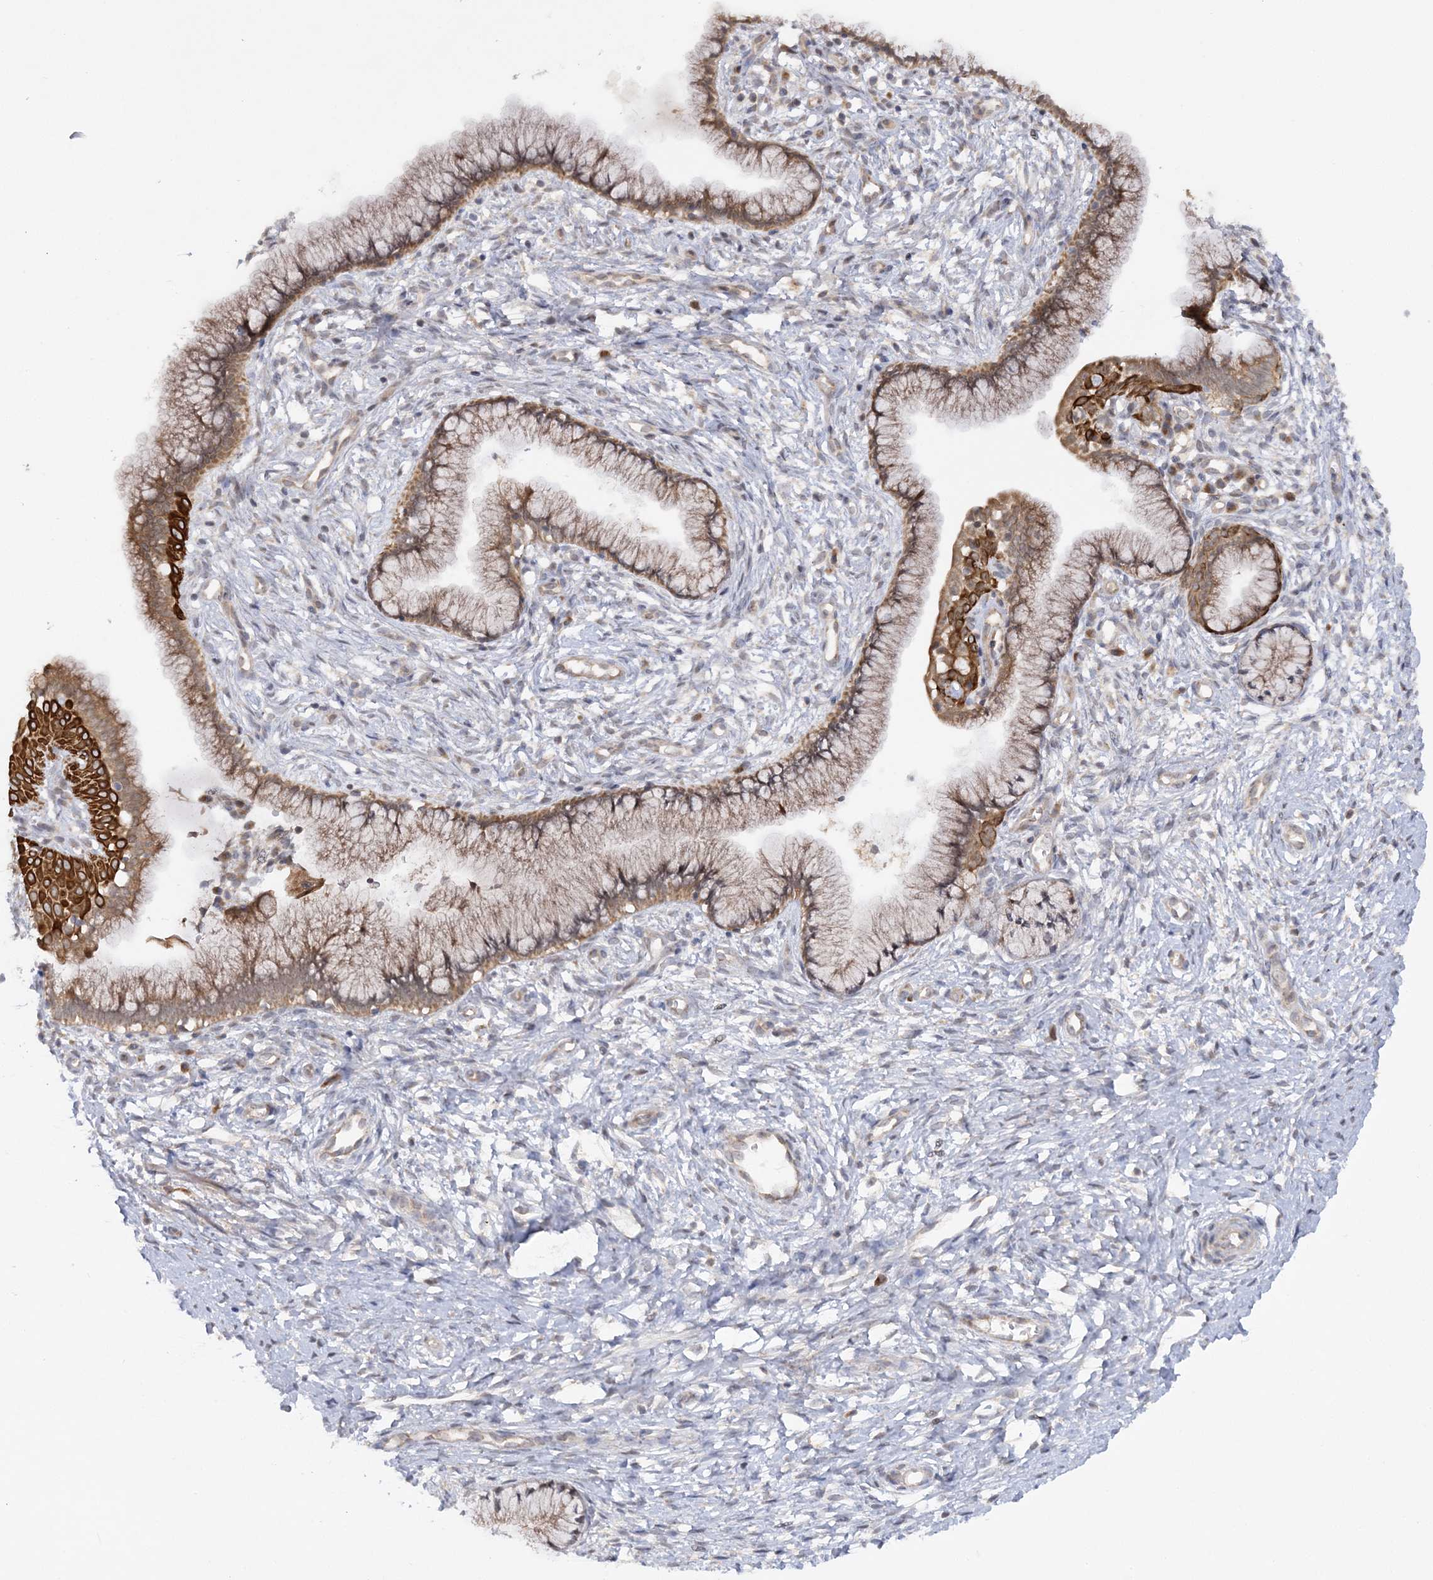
{"staining": {"intensity": "moderate", "quantity": ">75%", "location": "cytoplasmic/membranous"}, "tissue": "cervix", "cell_type": "Glandular cells", "image_type": "normal", "snomed": [{"axis": "morphology", "description": "Normal tissue, NOS"}, {"axis": "topography", "description": "Cervix"}], "caption": "Protein expression analysis of benign cervix reveals moderate cytoplasmic/membranous expression in approximately >75% of glandular cells.", "gene": "MMADHC", "patient": {"sex": "female", "age": 36}}